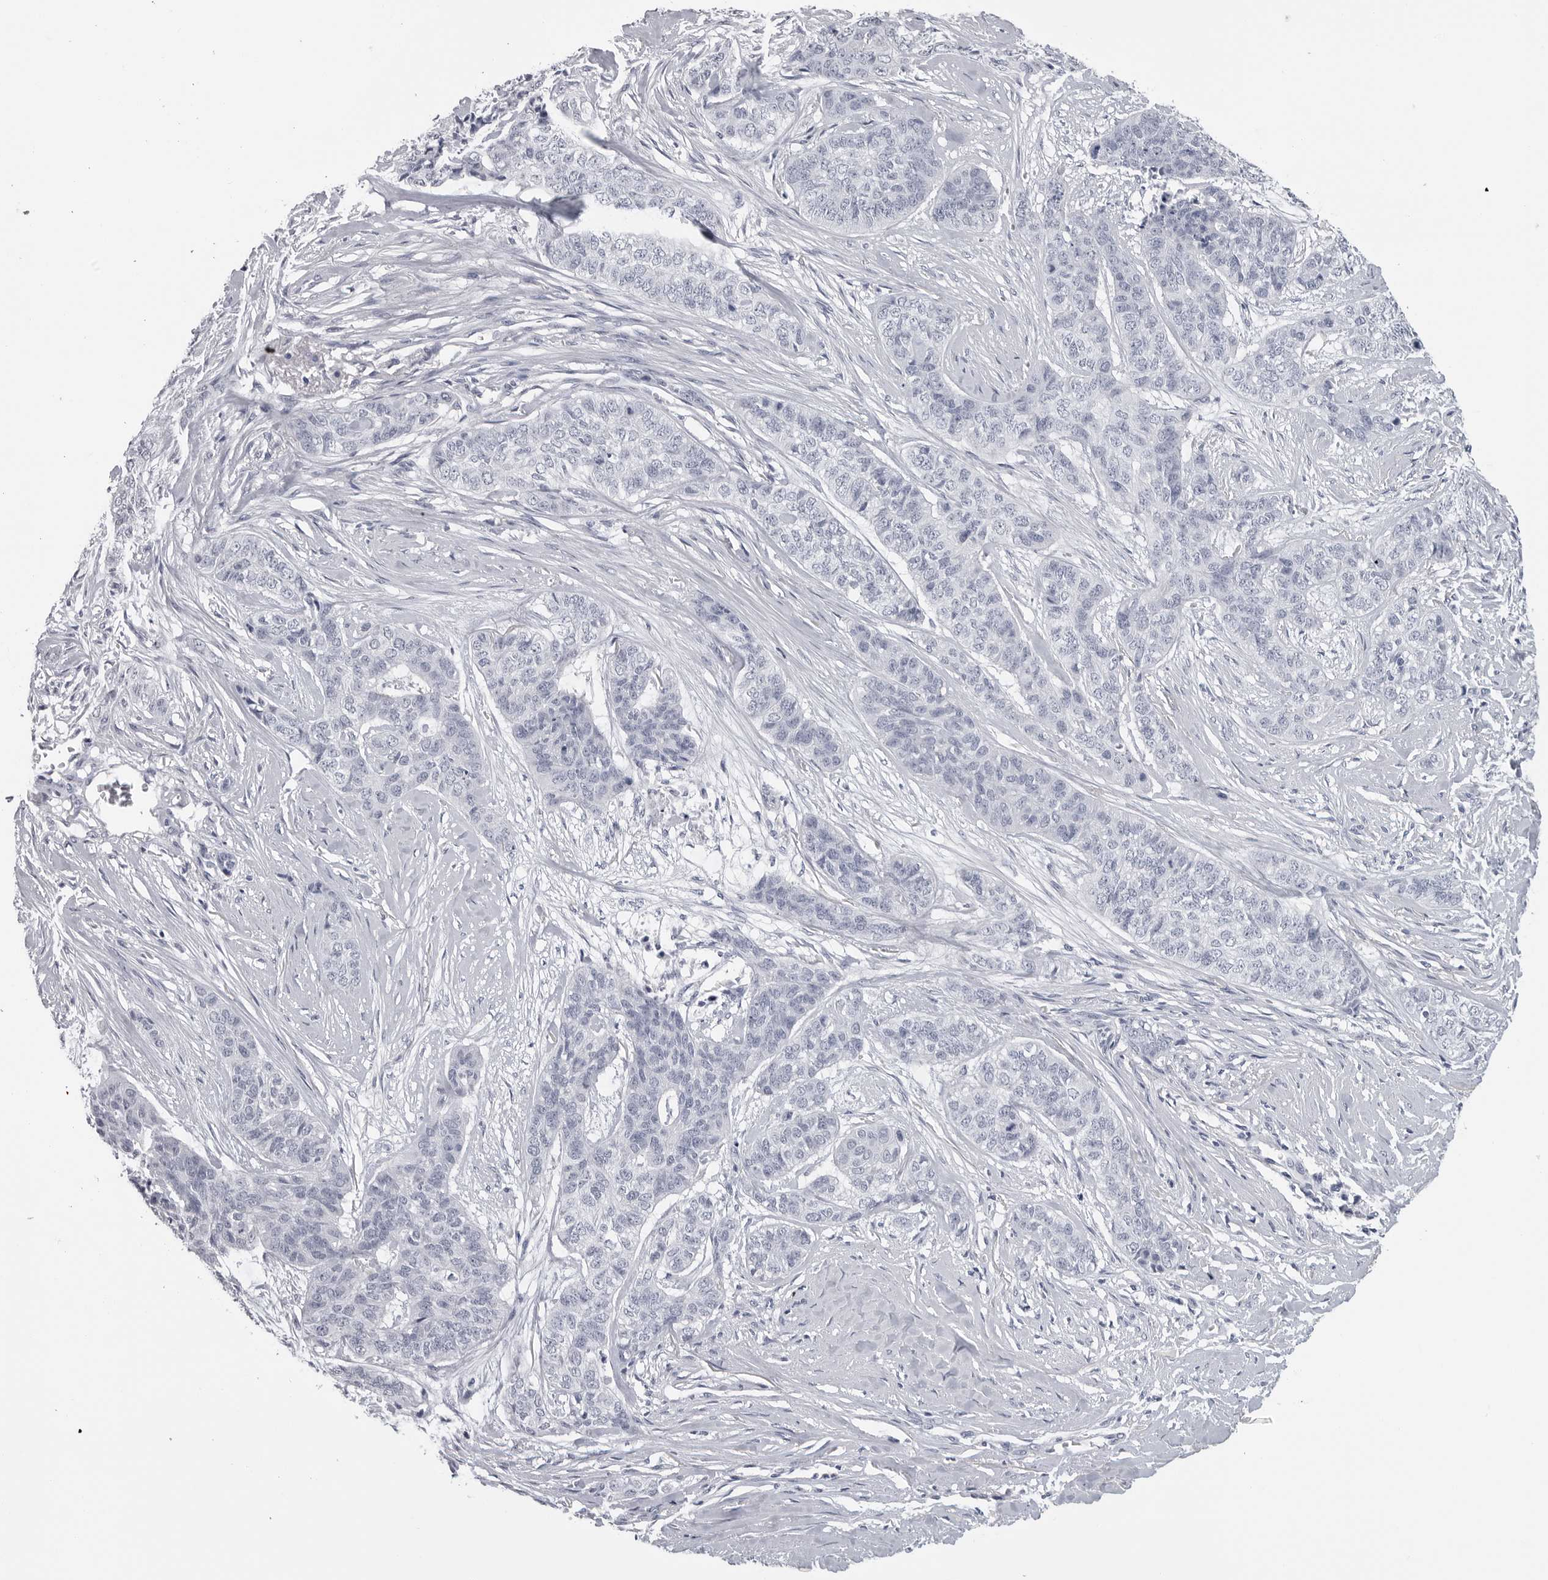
{"staining": {"intensity": "negative", "quantity": "none", "location": "none"}, "tissue": "skin cancer", "cell_type": "Tumor cells", "image_type": "cancer", "snomed": [{"axis": "morphology", "description": "Basal cell carcinoma"}, {"axis": "topography", "description": "Skin"}], "caption": "High power microscopy photomicrograph of an IHC micrograph of basal cell carcinoma (skin), revealing no significant staining in tumor cells.", "gene": "PGA3", "patient": {"sex": "female", "age": 64}}